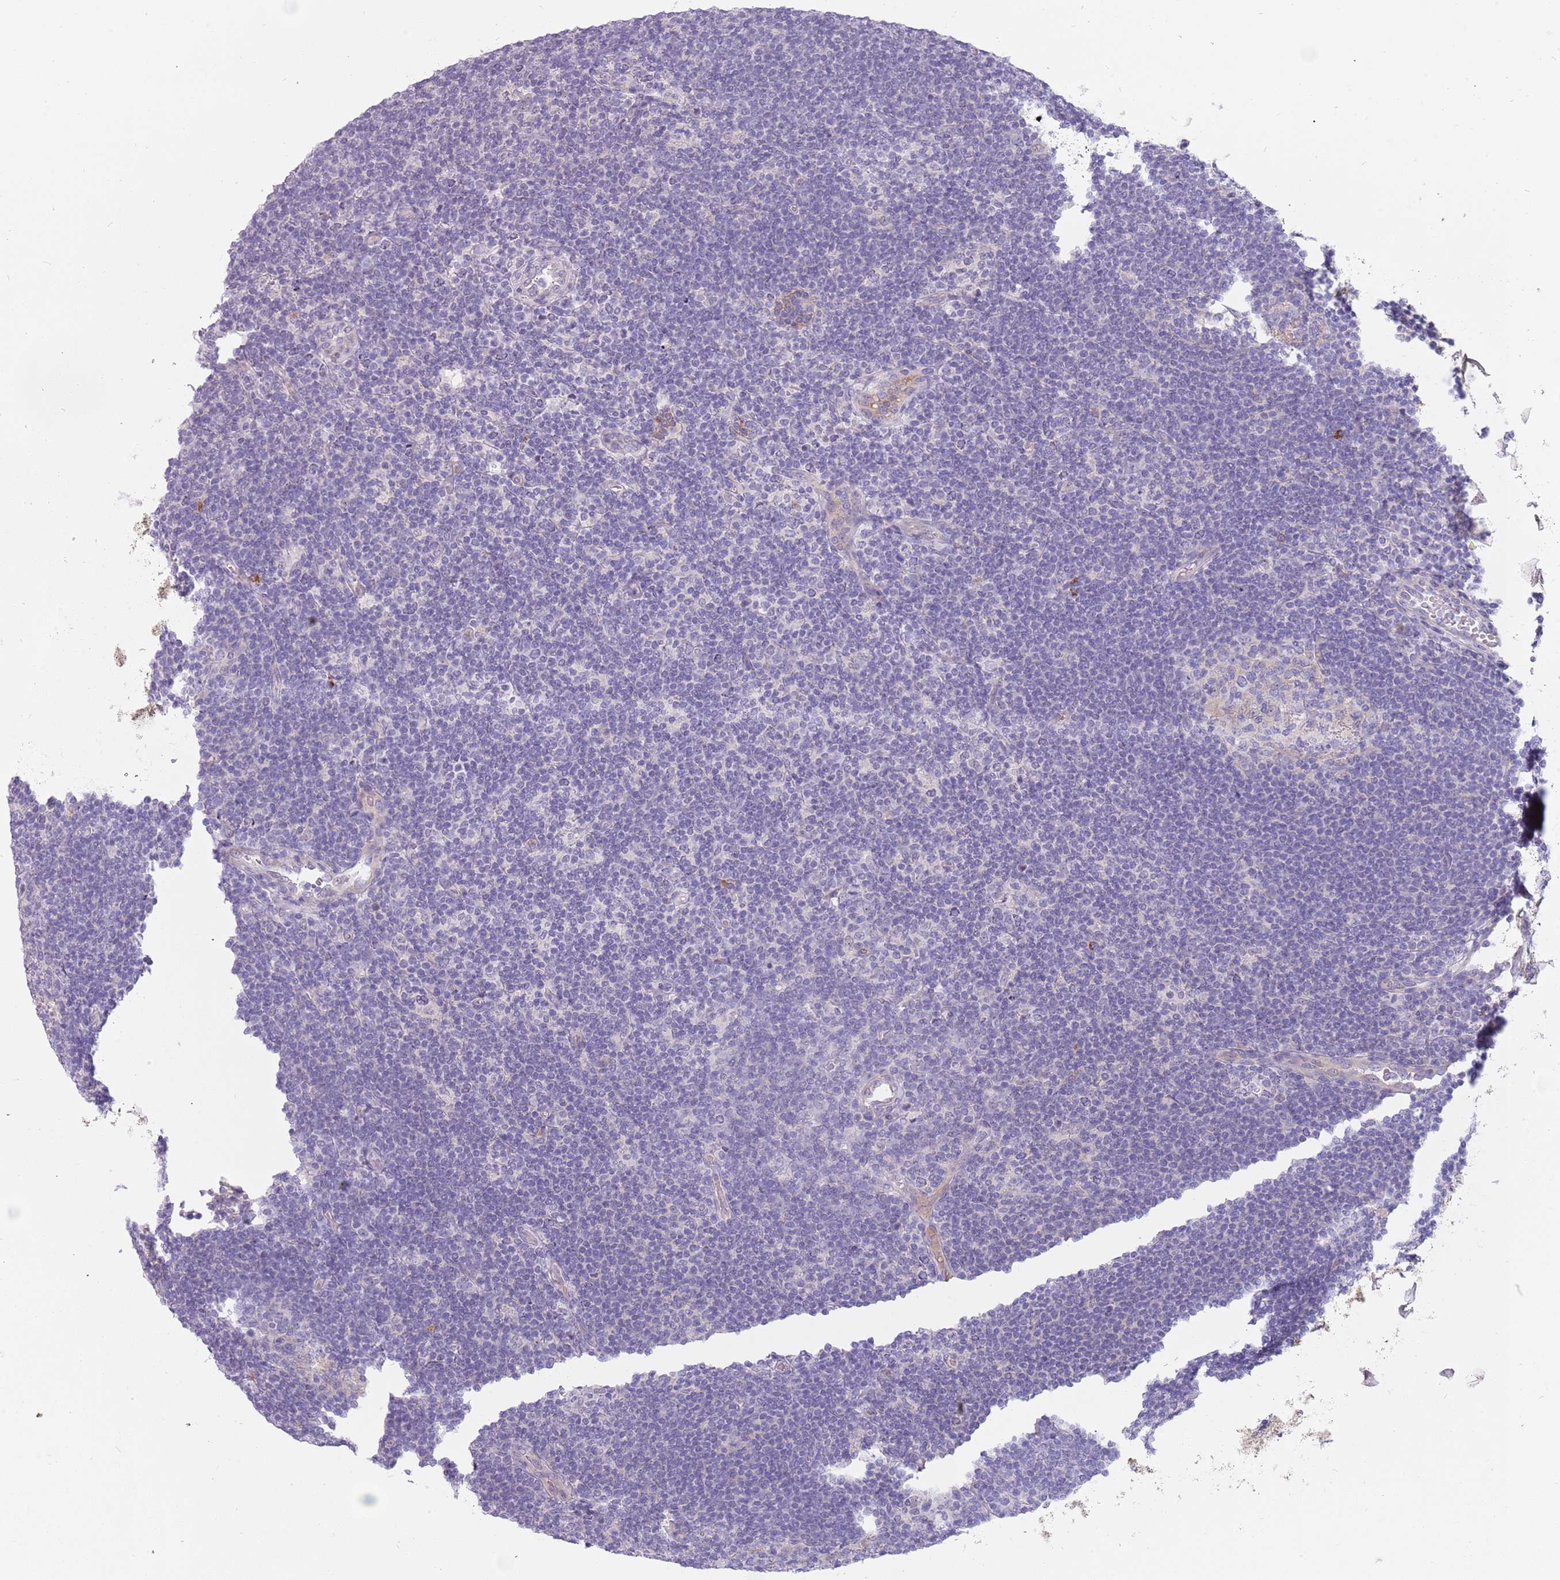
{"staining": {"intensity": "negative", "quantity": "none", "location": "none"}, "tissue": "lymphoma", "cell_type": "Tumor cells", "image_type": "cancer", "snomed": [{"axis": "morphology", "description": "Hodgkin's disease, NOS"}, {"axis": "topography", "description": "Lymph node"}], "caption": "Immunohistochemistry (IHC) of human Hodgkin's disease reveals no positivity in tumor cells.", "gene": "DDX4", "patient": {"sex": "female", "age": 57}}